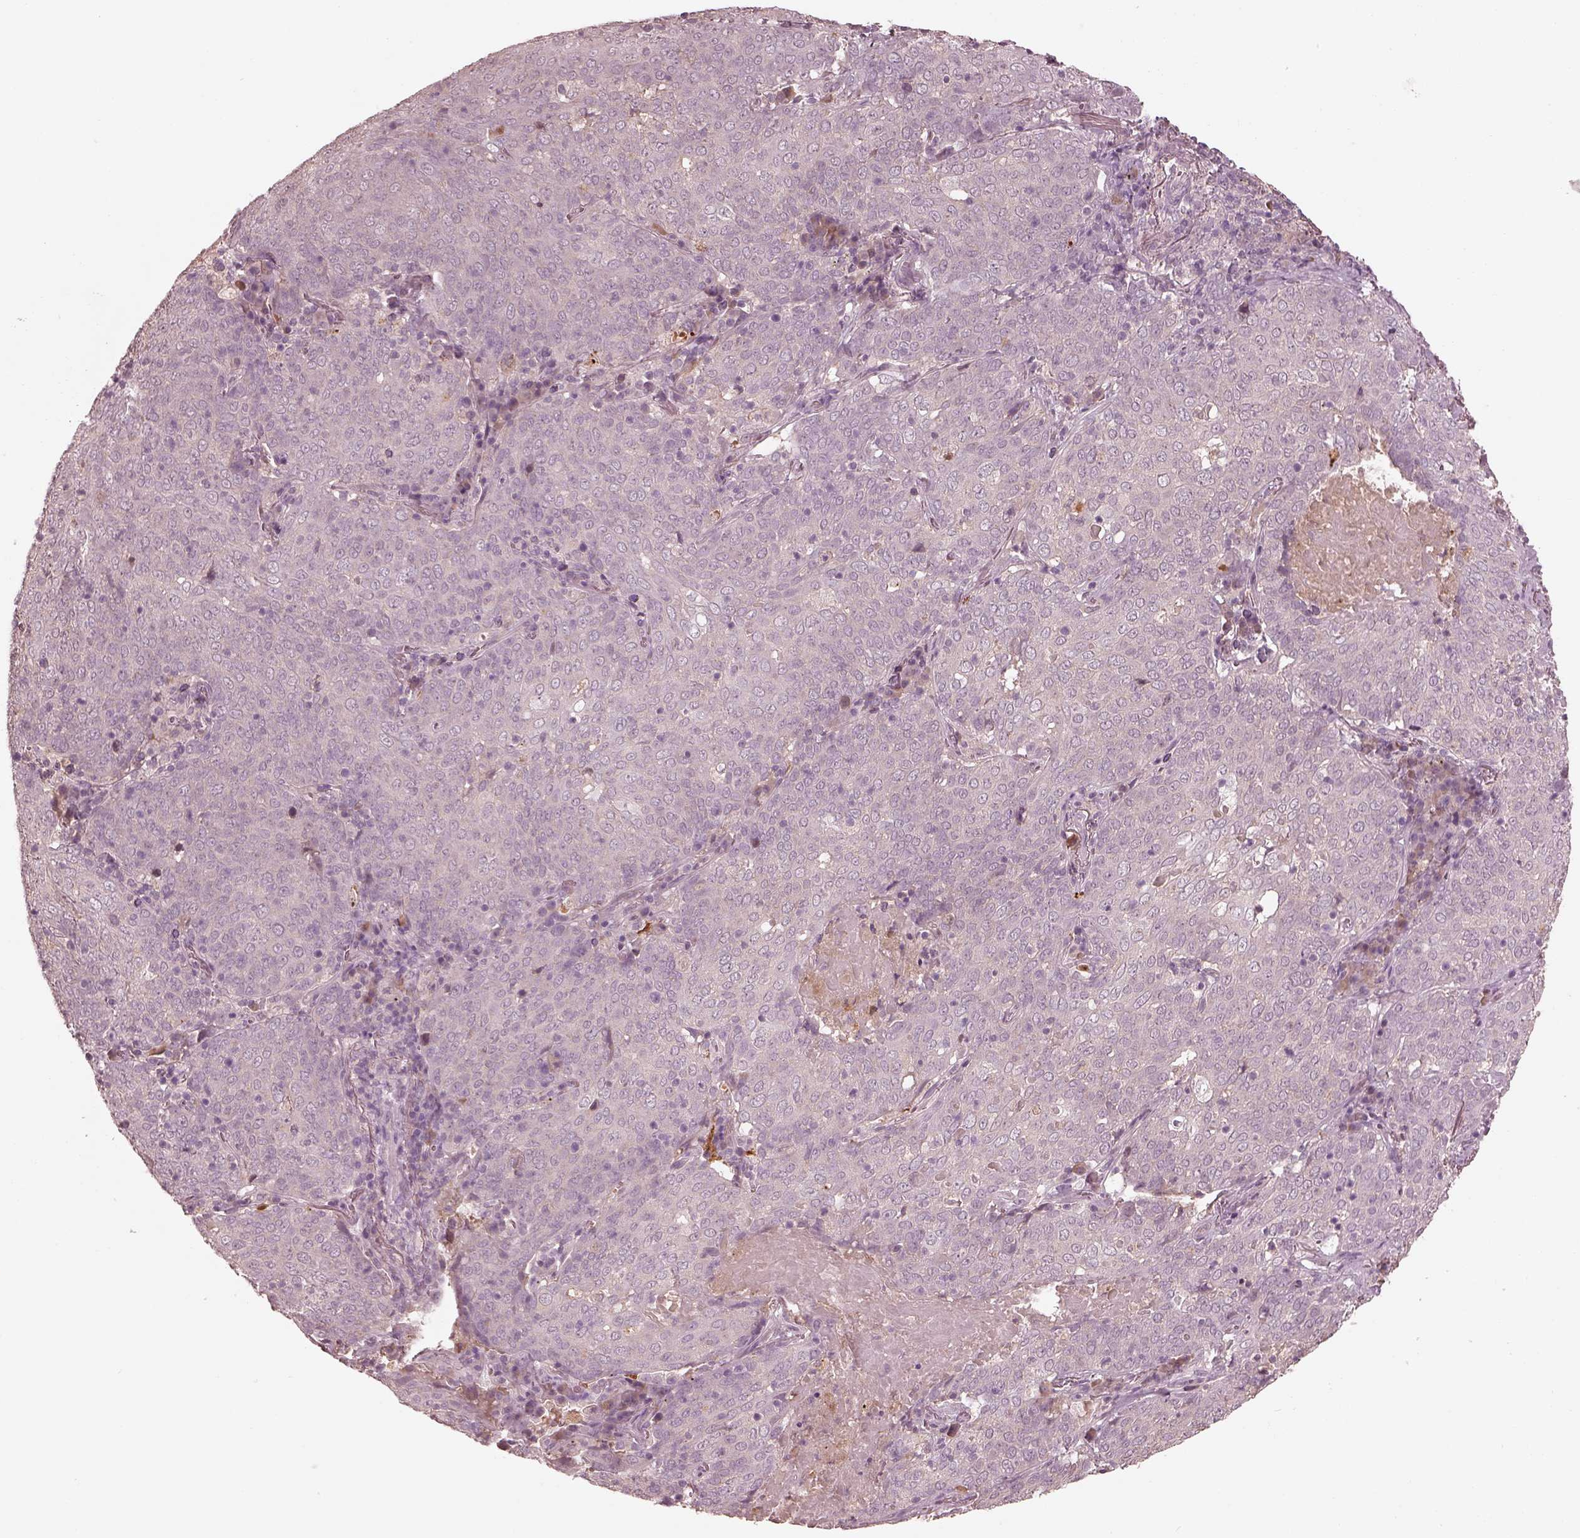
{"staining": {"intensity": "negative", "quantity": "none", "location": "none"}, "tissue": "lung cancer", "cell_type": "Tumor cells", "image_type": "cancer", "snomed": [{"axis": "morphology", "description": "Squamous cell carcinoma, NOS"}, {"axis": "topography", "description": "Lung"}], "caption": "Immunohistochemistry of human lung squamous cell carcinoma exhibits no expression in tumor cells.", "gene": "VWA5B1", "patient": {"sex": "male", "age": 82}}